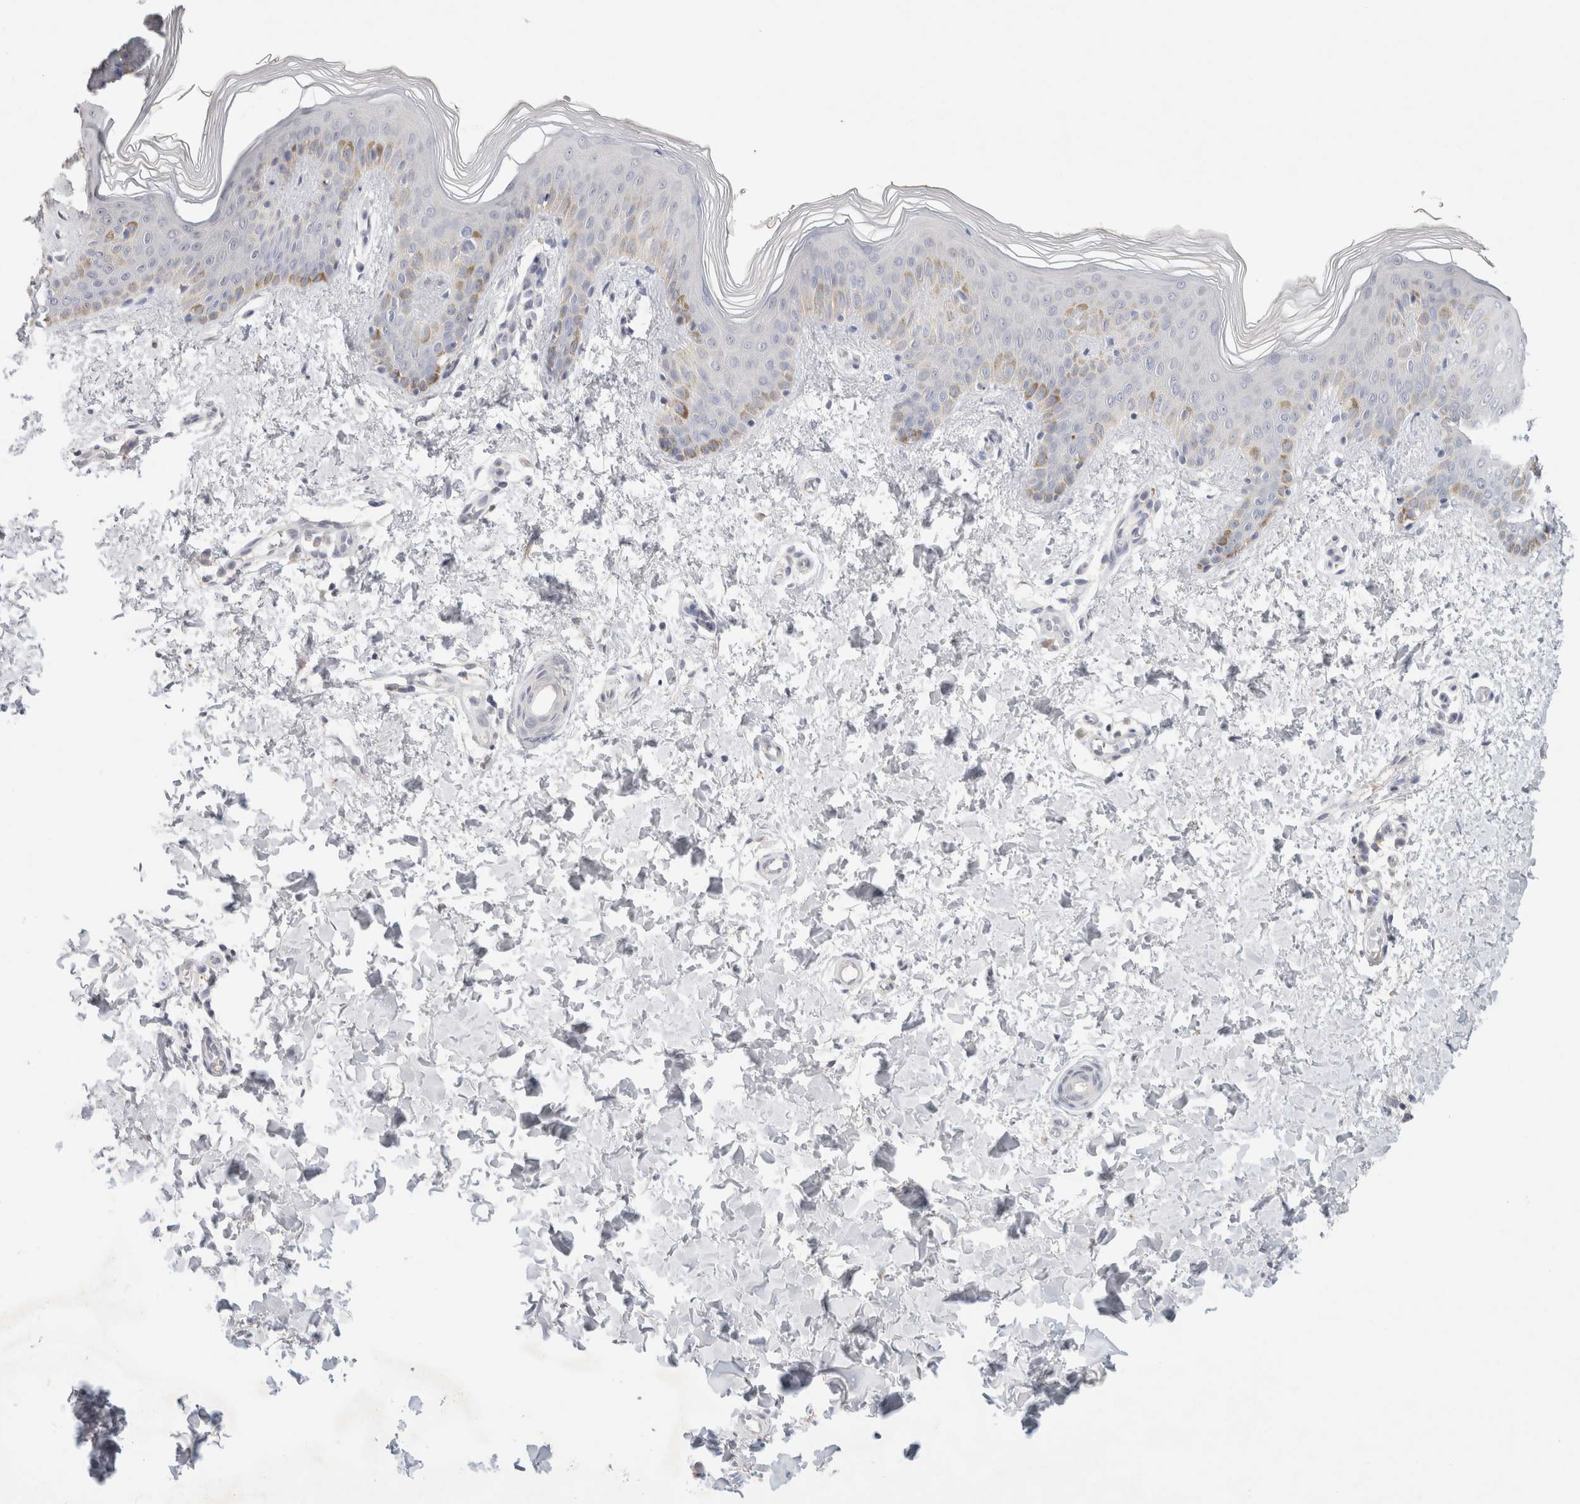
{"staining": {"intensity": "negative", "quantity": "none", "location": "none"}, "tissue": "skin", "cell_type": "Fibroblasts", "image_type": "normal", "snomed": [{"axis": "morphology", "description": "Normal tissue, NOS"}, {"axis": "morphology", "description": "Neoplasm, benign, NOS"}, {"axis": "topography", "description": "Skin"}, {"axis": "topography", "description": "Soft tissue"}], "caption": "The micrograph demonstrates no significant positivity in fibroblasts of skin. (Stains: DAB (3,3'-diaminobenzidine) immunohistochemistry (IHC) with hematoxylin counter stain, Microscopy: brightfield microscopy at high magnification).", "gene": "MPP2", "patient": {"sex": "male", "age": 26}}